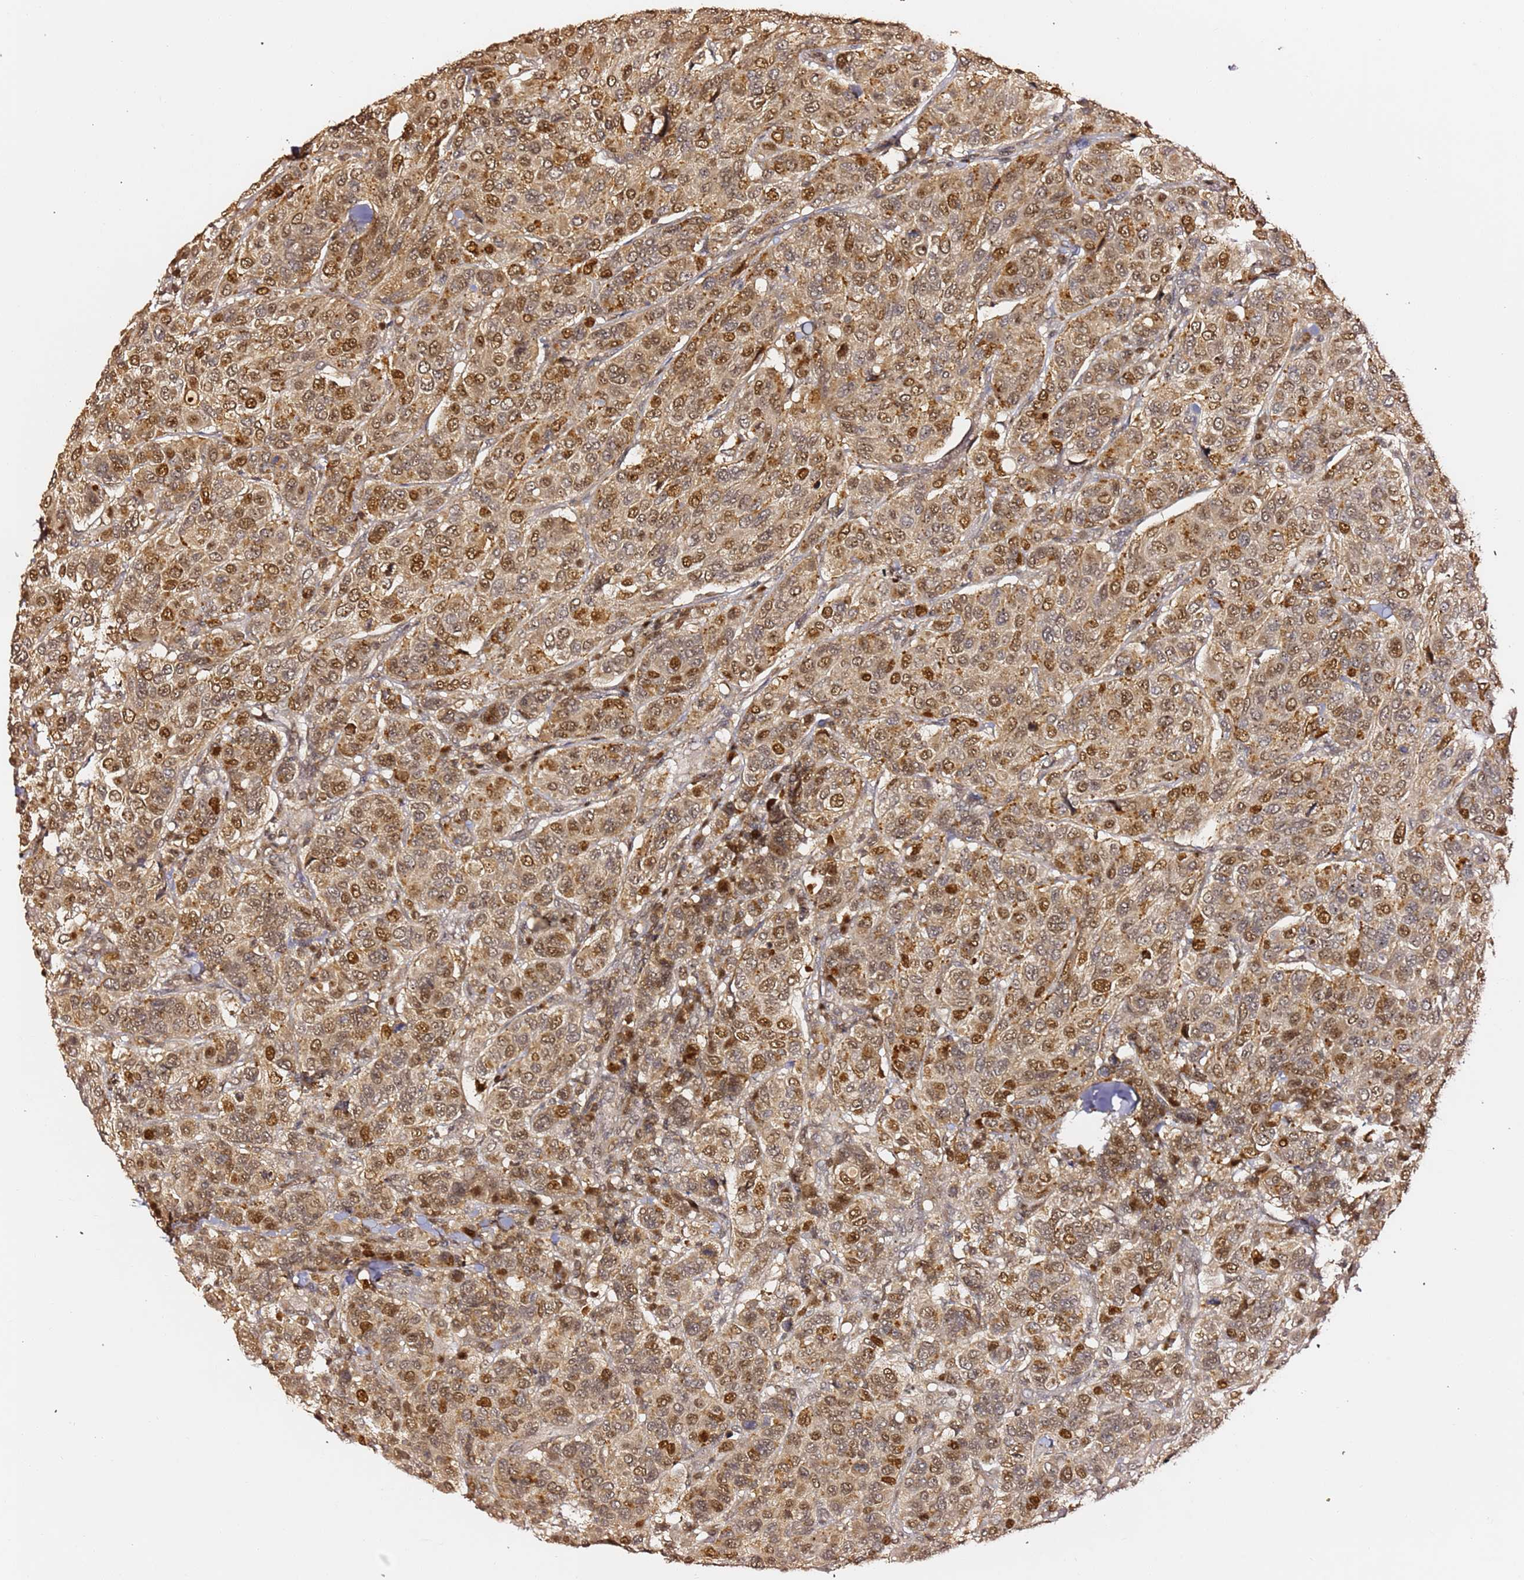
{"staining": {"intensity": "moderate", "quantity": ">75%", "location": "cytoplasmic/membranous,nuclear"}, "tissue": "breast cancer", "cell_type": "Tumor cells", "image_type": "cancer", "snomed": [{"axis": "morphology", "description": "Duct carcinoma"}, {"axis": "topography", "description": "Breast"}], "caption": "High-power microscopy captured an immunohistochemistry photomicrograph of breast cancer (invasive ductal carcinoma), revealing moderate cytoplasmic/membranous and nuclear positivity in approximately >75% of tumor cells. (DAB (3,3'-diaminobenzidine) = brown stain, brightfield microscopy at high magnification).", "gene": "OR5V1", "patient": {"sex": "female", "age": 55}}